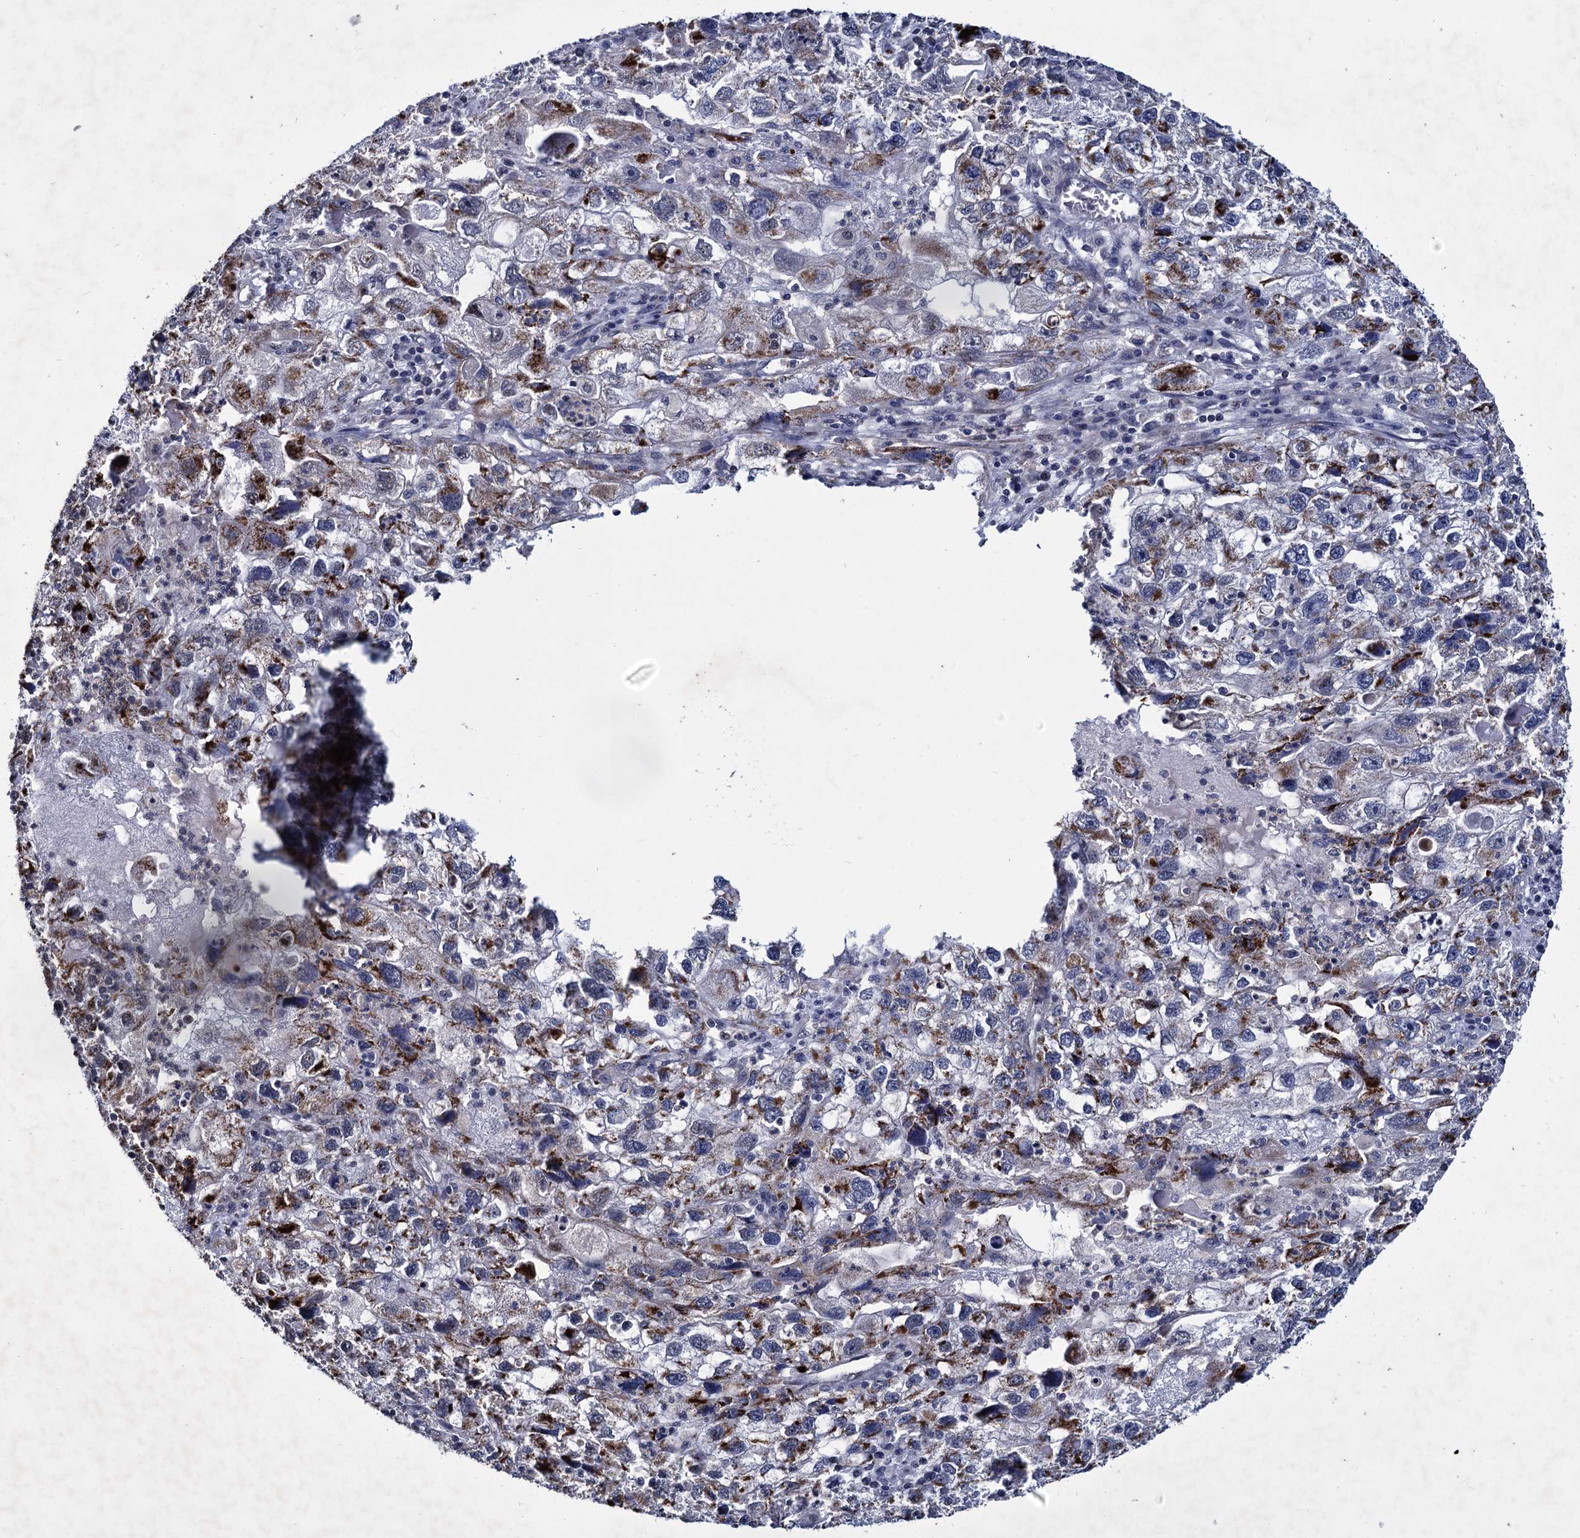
{"staining": {"intensity": "moderate", "quantity": "<25%", "location": "cytoplasmic/membranous"}, "tissue": "endometrial cancer", "cell_type": "Tumor cells", "image_type": "cancer", "snomed": [{"axis": "morphology", "description": "Adenocarcinoma, NOS"}, {"axis": "topography", "description": "Endometrium"}], "caption": "This is a micrograph of IHC staining of endometrial cancer (adenocarcinoma), which shows moderate positivity in the cytoplasmic/membranous of tumor cells.", "gene": "RPUSD4", "patient": {"sex": "female", "age": 49}}